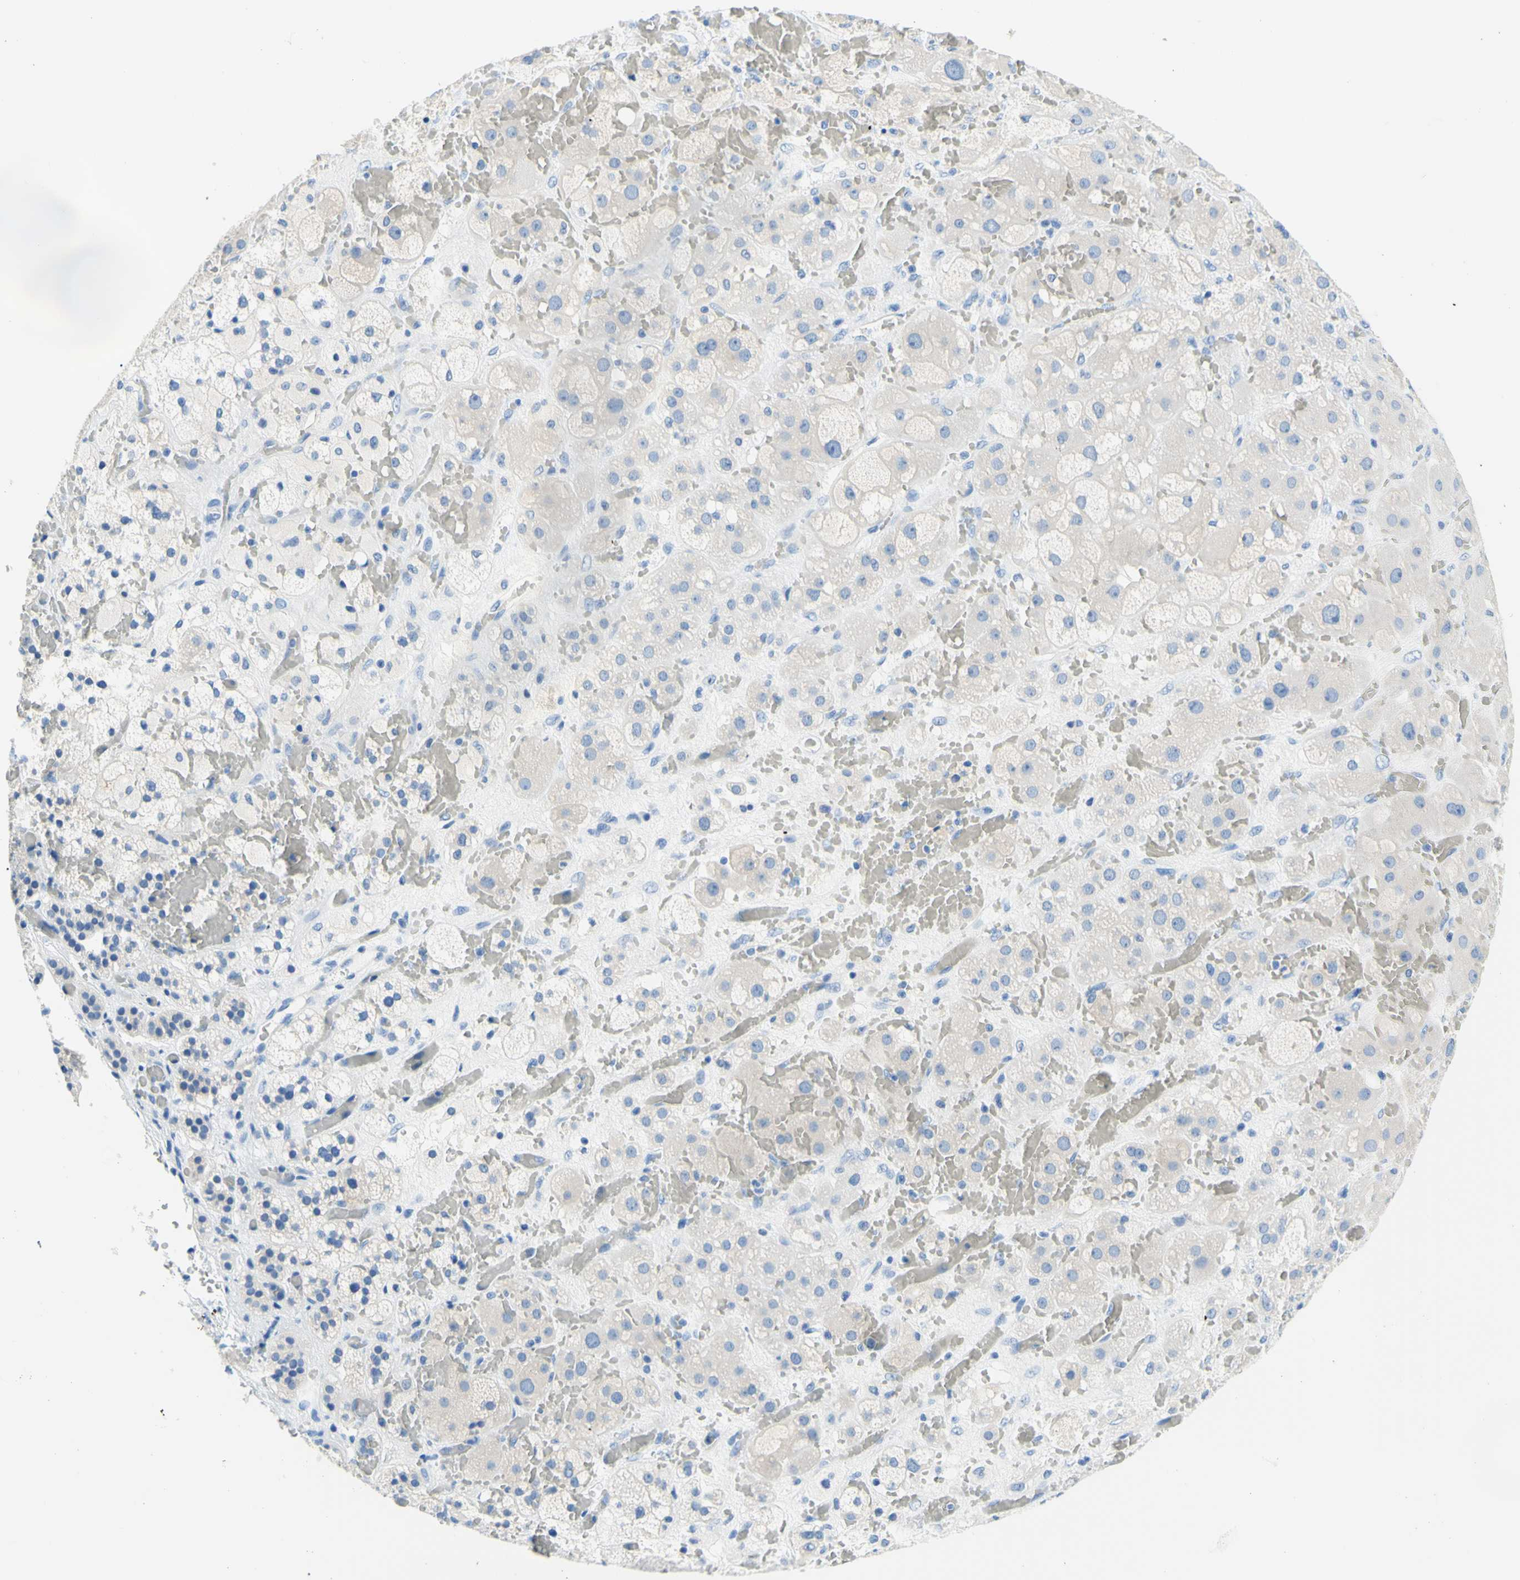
{"staining": {"intensity": "negative", "quantity": "none", "location": "none"}, "tissue": "adrenal gland", "cell_type": "Glandular cells", "image_type": "normal", "snomed": [{"axis": "morphology", "description": "Normal tissue, NOS"}, {"axis": "topography", "description": "Adrenal gland"}], "caption": "This histopathology image is of unremarkable adrenal gland stained with immunohistochemistry to label a protein in brown with the nuclei are counter-stained blue. There is no expression in glandular cells. The staining is performed using DAB (3,3'-diaminobenzidine) brown chromogen with nuclei counter-stained in using hematoxylin.", "gene": "HPCA", "patient": {"sex": "female", "age": 47}}